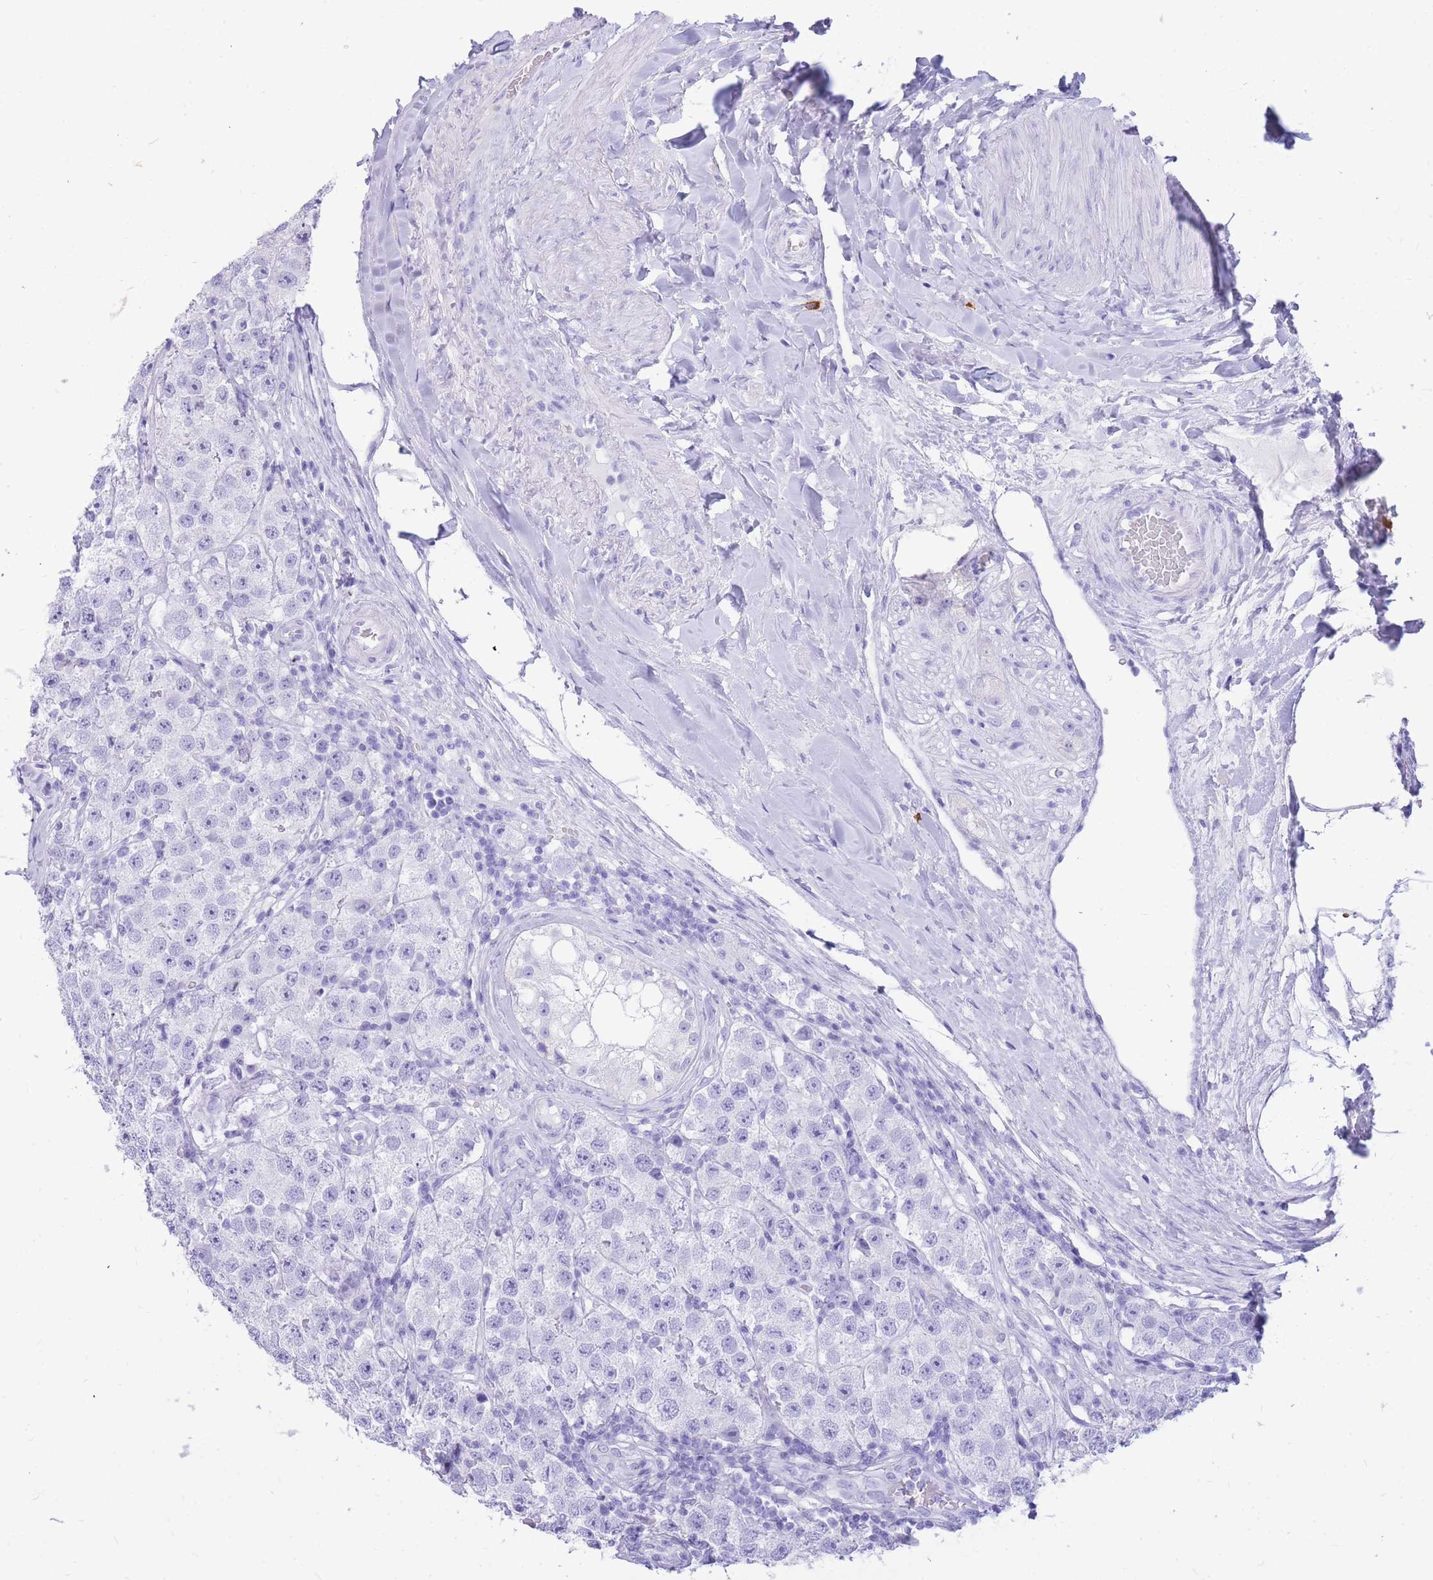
{"staining": {"intensity": "negative", "quantity": "none", "location": "none"}, "tissue": "testis cancer", "cell_type": "Tumor cells", "image_type": "cancer", "snomed": [{"axis": "morphology", "description": "Seminoma, NOS"}, {"axis": "topography", "description": "Testis"}], "caption": "Tumor cells are negative for protein expression in human seminoma (testis). The staining was performed using DAB to visualize the protein expression in brown, while the nuclei were stained in blue with hematoxylin (Magnification: 20x).", "gene": "HERC1", "patient": {"sex": "male", "age": 34}}